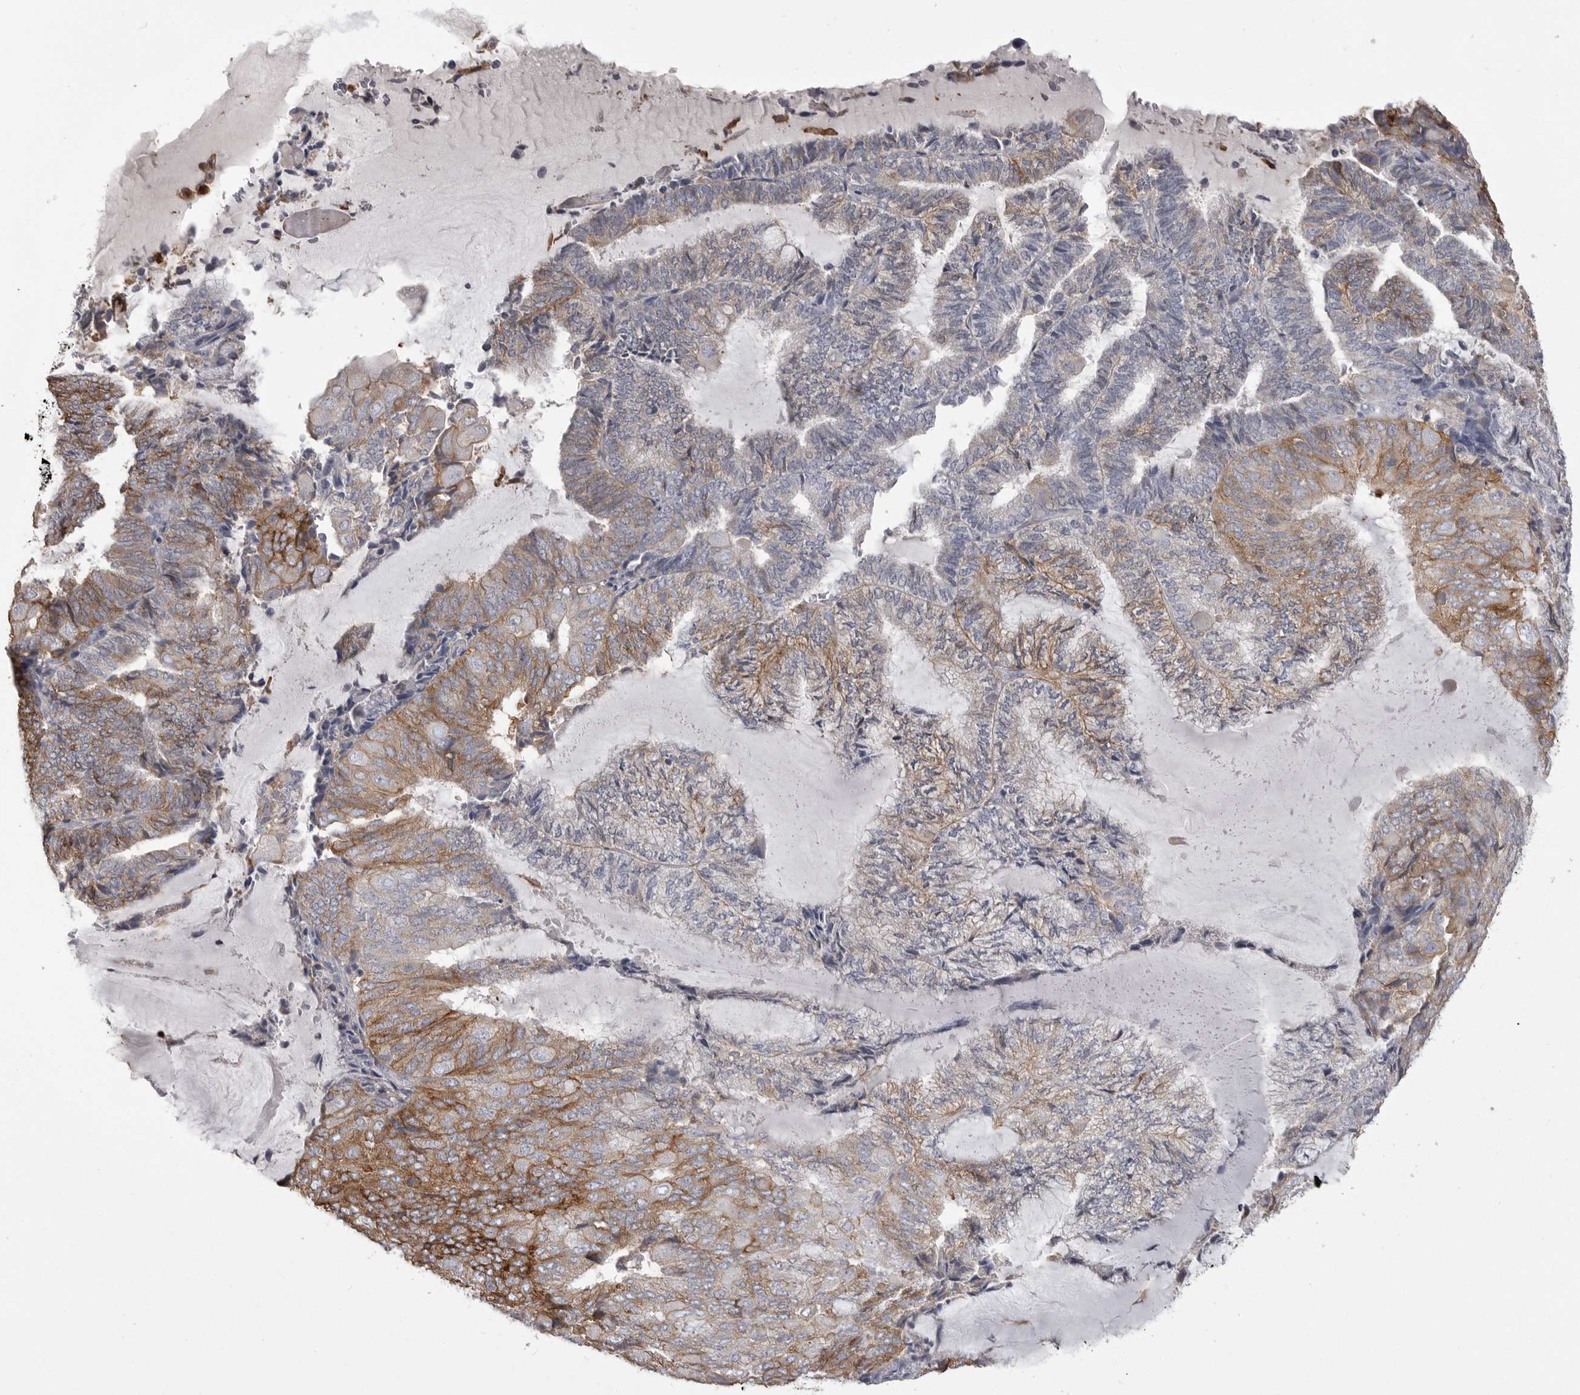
{"staining": {"intensity": "moderate", "quantity": "25%-75%", "location": "cytoplasmic/membranous"}, "tissue": "endometrial cancer", "cell_type": "Tumor cells", "image_type": "cancer", "snomed": [{"axis": "morphology", "description": "Adenocarcinoma, NOS"}, {"axis": "topography", "description": "Endometrium"}], "caption": "Protein staining of endometrial cancer tissue exhibits moderate cytoplasmic/membranous staining in about 25%-75% of tumor cells.", "gene": "CMTM6", "patient": {"sex": "female", "age": 81}}